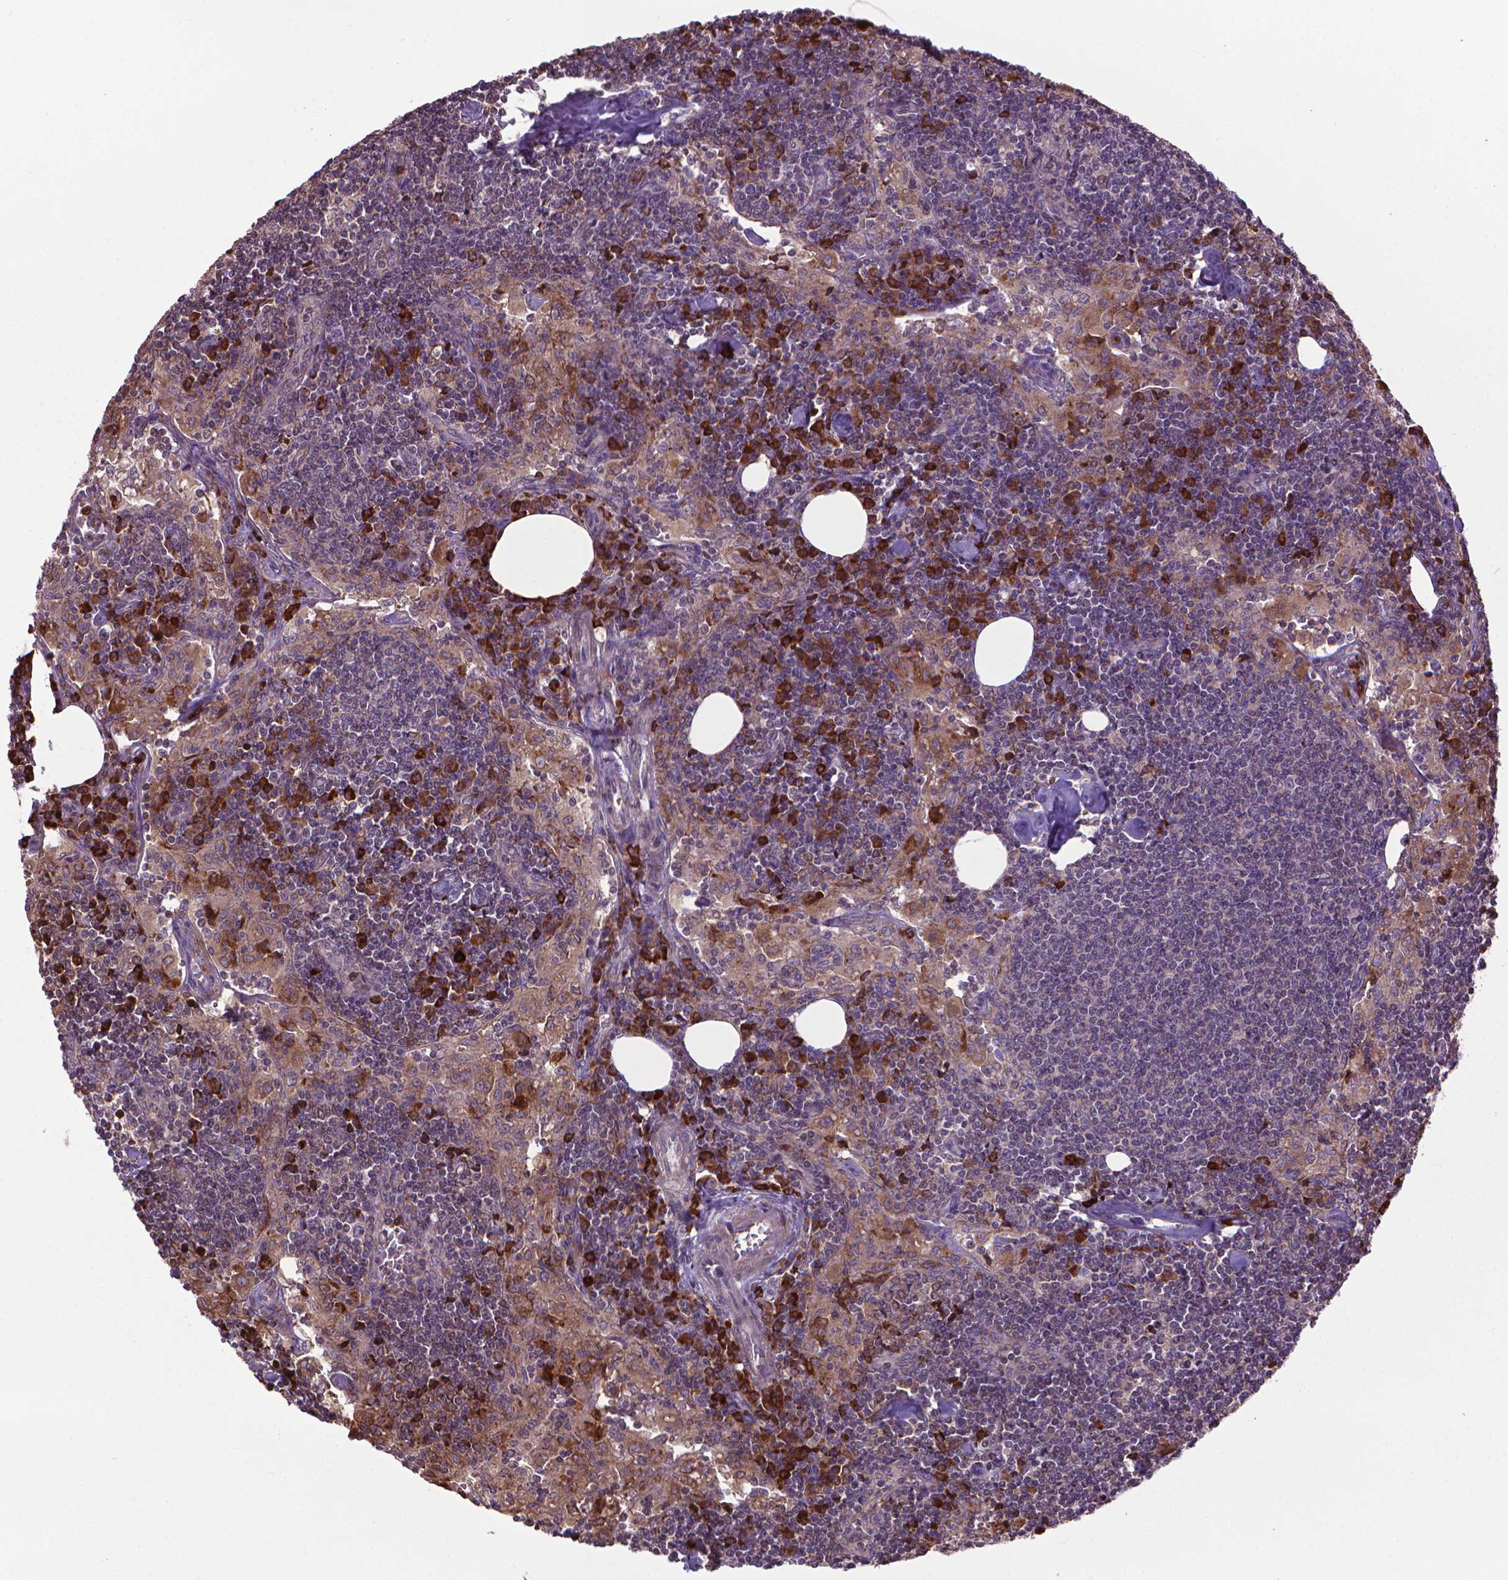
{"staining": {"intensity": "strong", "quantity": "<25%", "location": "cytoplasmic/membranous"}, "tissue": "lymph node", "cell_type": "Germinal center cells", "image_type": "normal", "snomed": [{"axis": "morphology", "description": "Normal tissue, NOS"}, {"axis": "topography", "description": "Lymph node"}], "caption": "Normal lymph node displays strong cytoplasmic/membranous positivity in approximately <25% of germinal center cells The protein of interest is stained brown, and the nuclei are stained in blue (DAB IHC with brightfield microscopy, high magnification)..", "gene": "MYH14", "patient": {"sex": "male", "age": 55}}